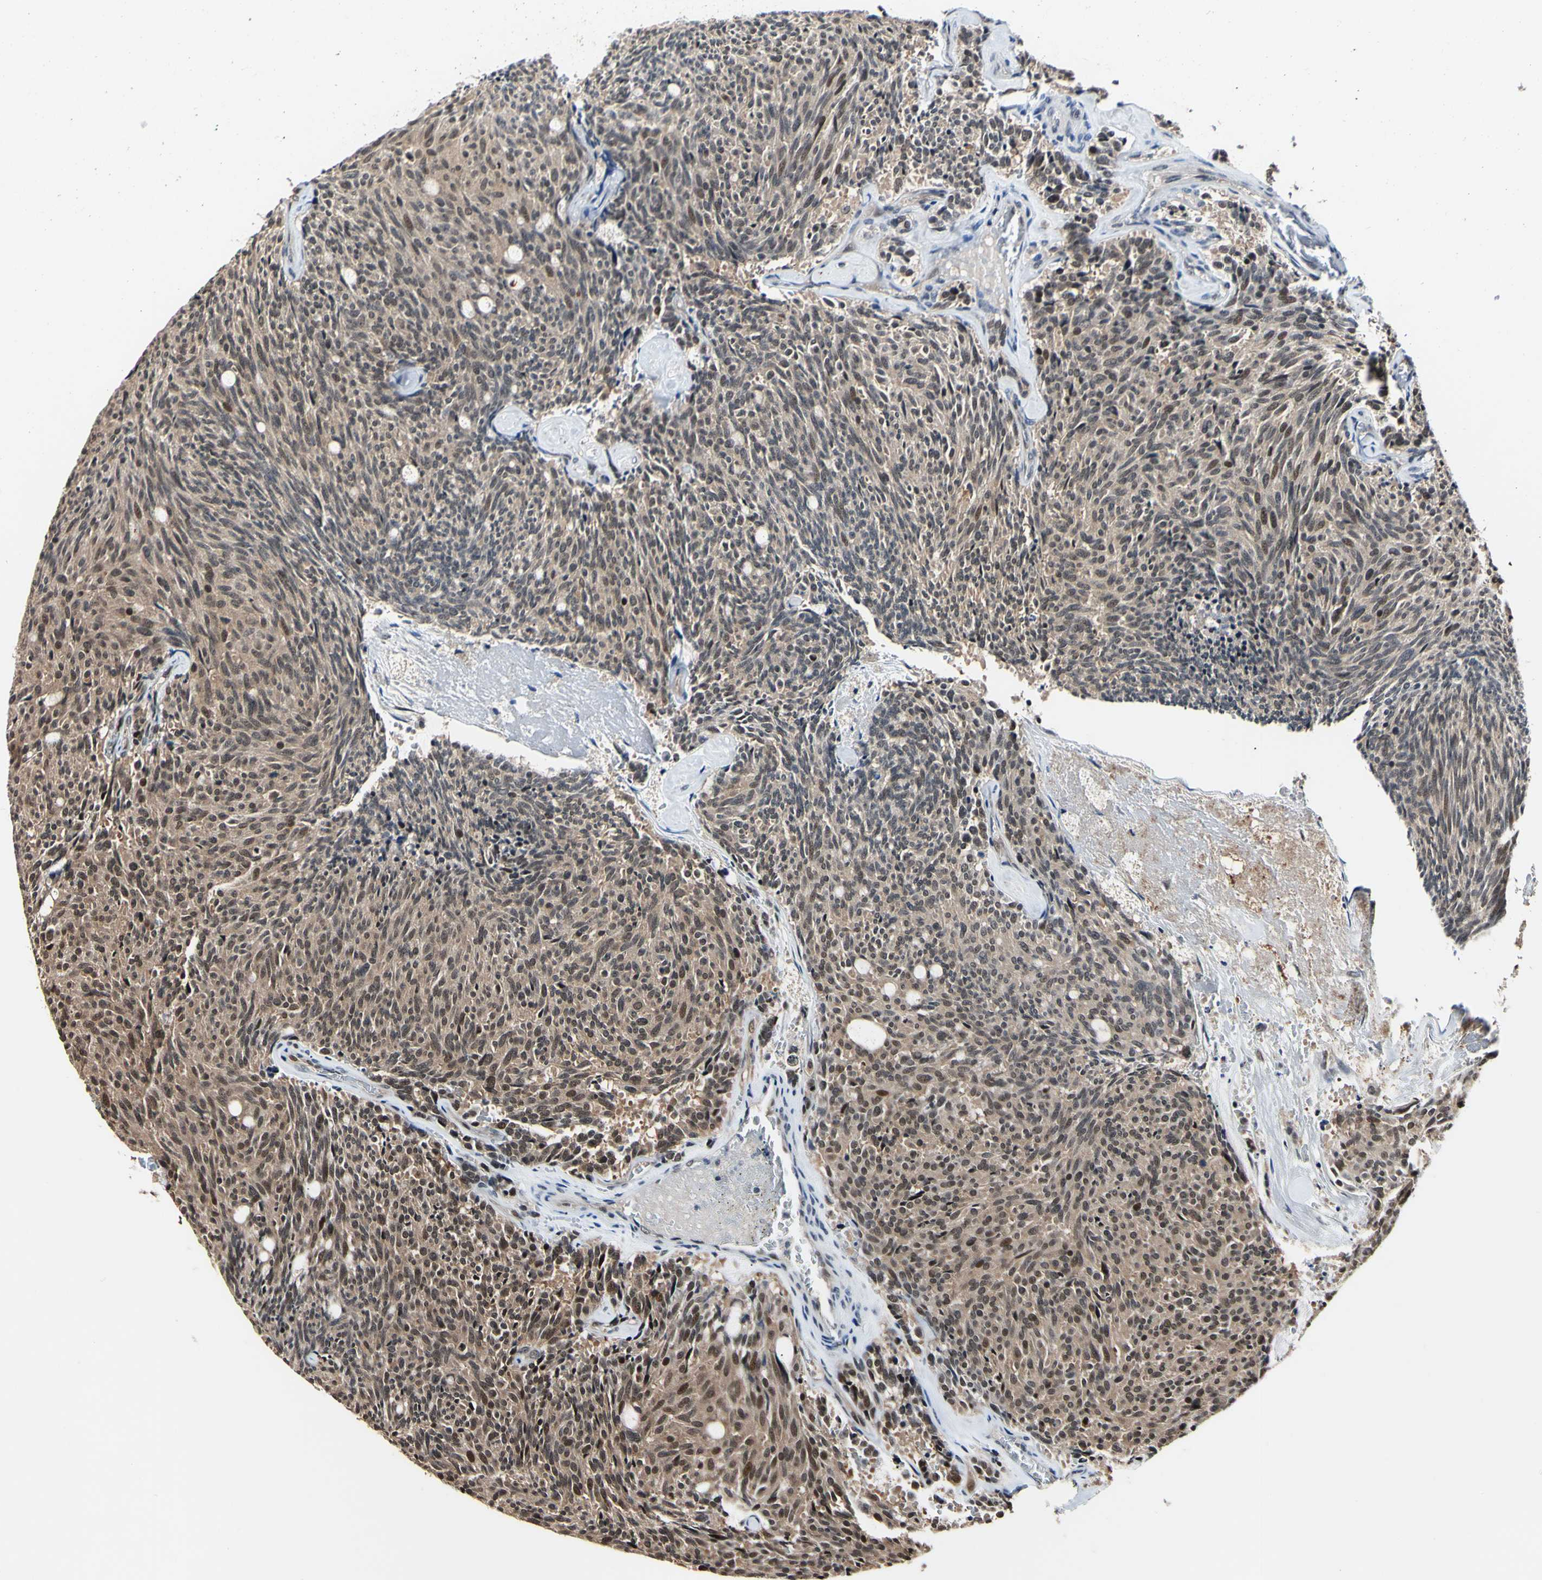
{"staining": {"intensity": "weak", "quantity": ">75%", "location": "cytoplasmic/membranous,nuclear"}, "tissue": "carcinoid", "cell_type": "Tumor cells", "image_type": "cancer", "snomed": [{"axis": "morphology", "description": "Carcinoid, malignant, NOS"}, {"axis": "topography", "description": "Pancreas"}], "caption": "Immunohistochemical staining of carcinoid (malignant) exhibits low levels of weak cytoplasmic/membranous and nuclear protein positivity in about >75% of tumor cells.", "gene": "PSMD10", "patient": {"sex": "female", "age": 54}}